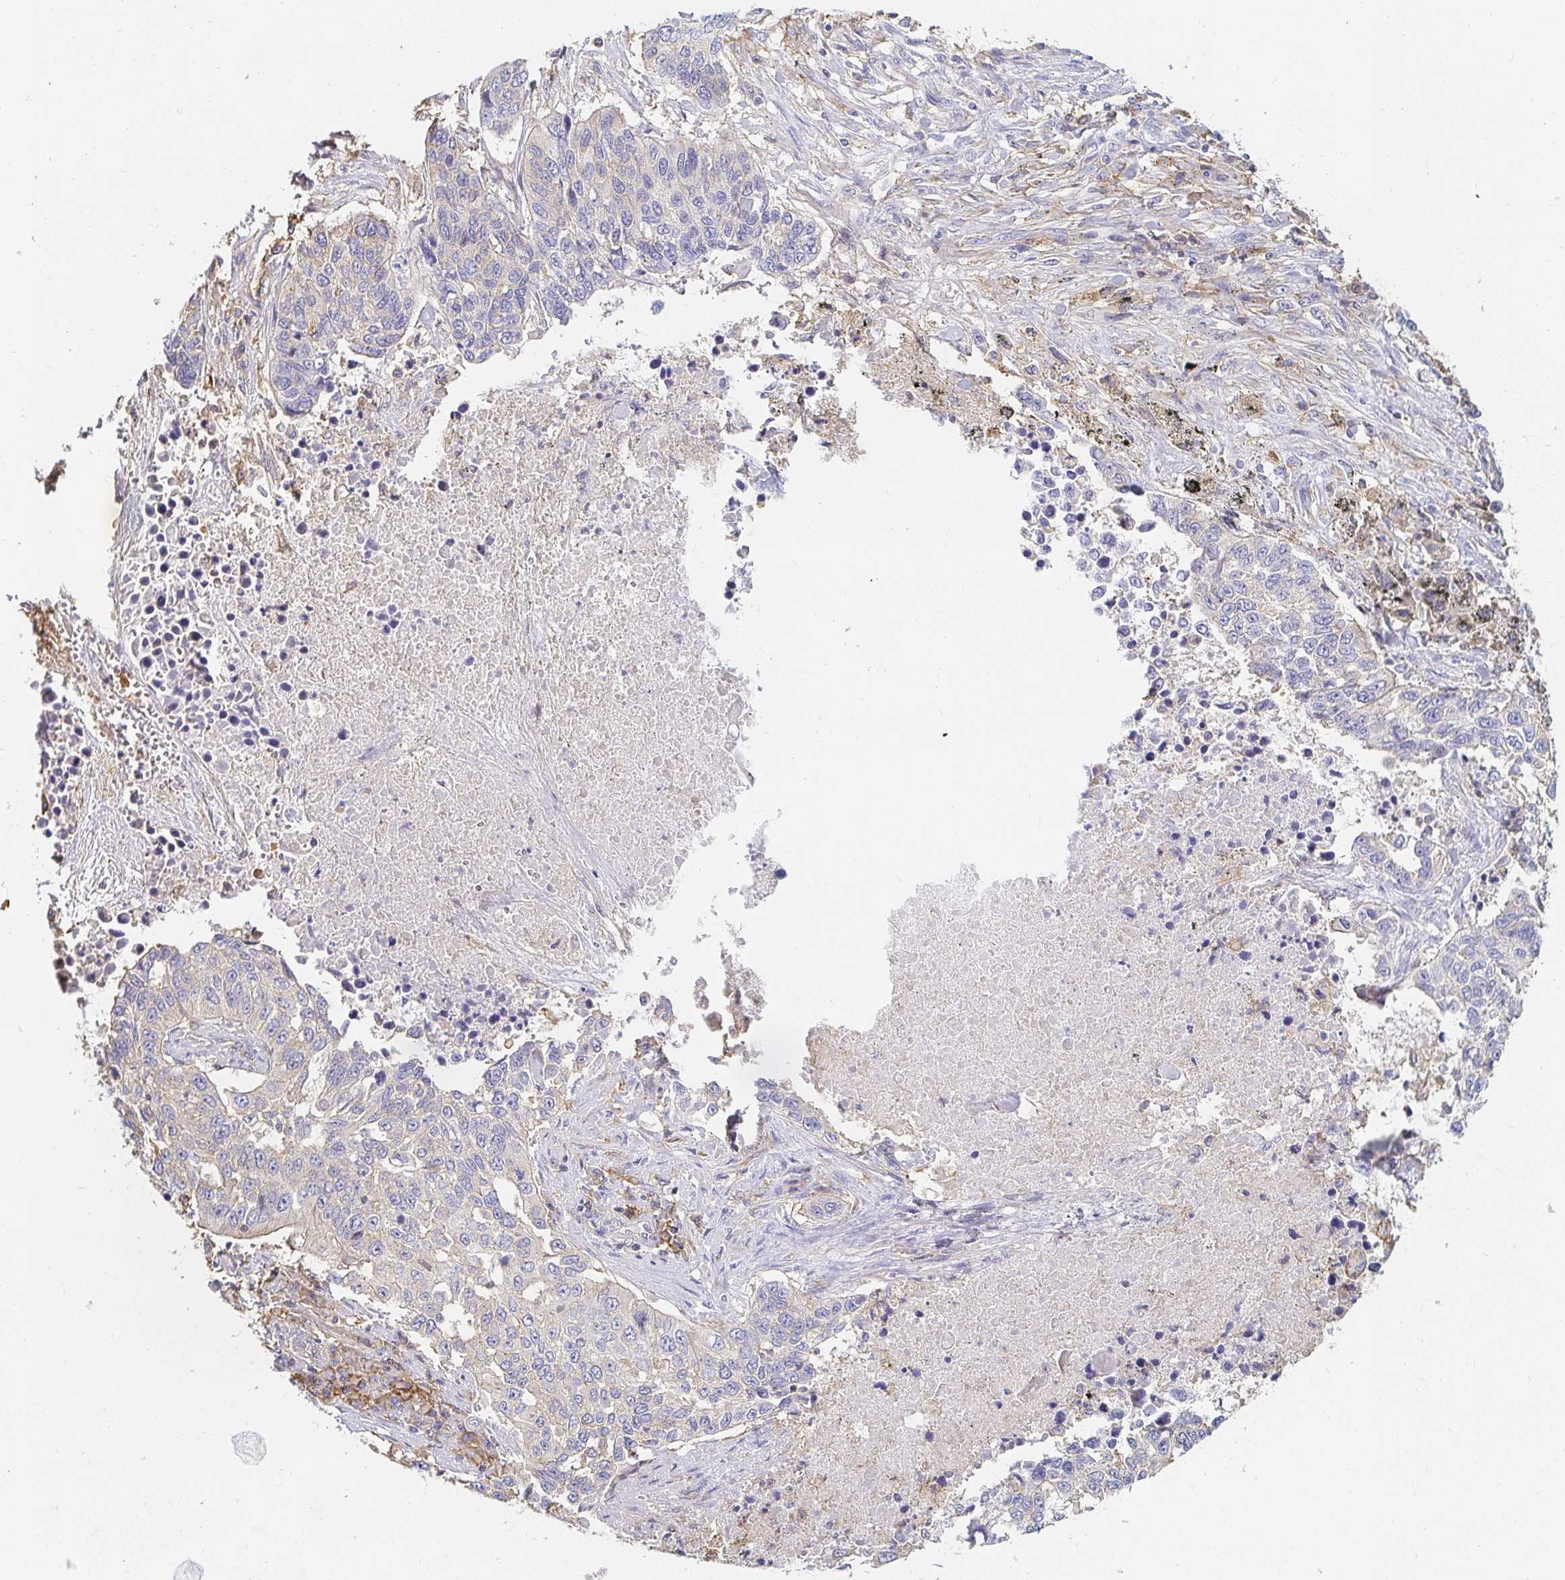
{"staining": {"intensity": "negative", "quantity": "none", "location": "none"}, "tissue": "lung cancer", "cell_type": "Tumor cells", "image_type": "cancer", "snomed": [{"axis": "morphology", "description": "Squamous cell carcinoma, NOS"}, {"axis": "topography", "description": "Lung"}], "caption": "Immunohistochemical staining of lung cancer (squamous cell carcinoma) exhibits no significant expression in tumor cells.", "gene": "TSPAN19", "patient": {"sex": "male", "age": 62}}